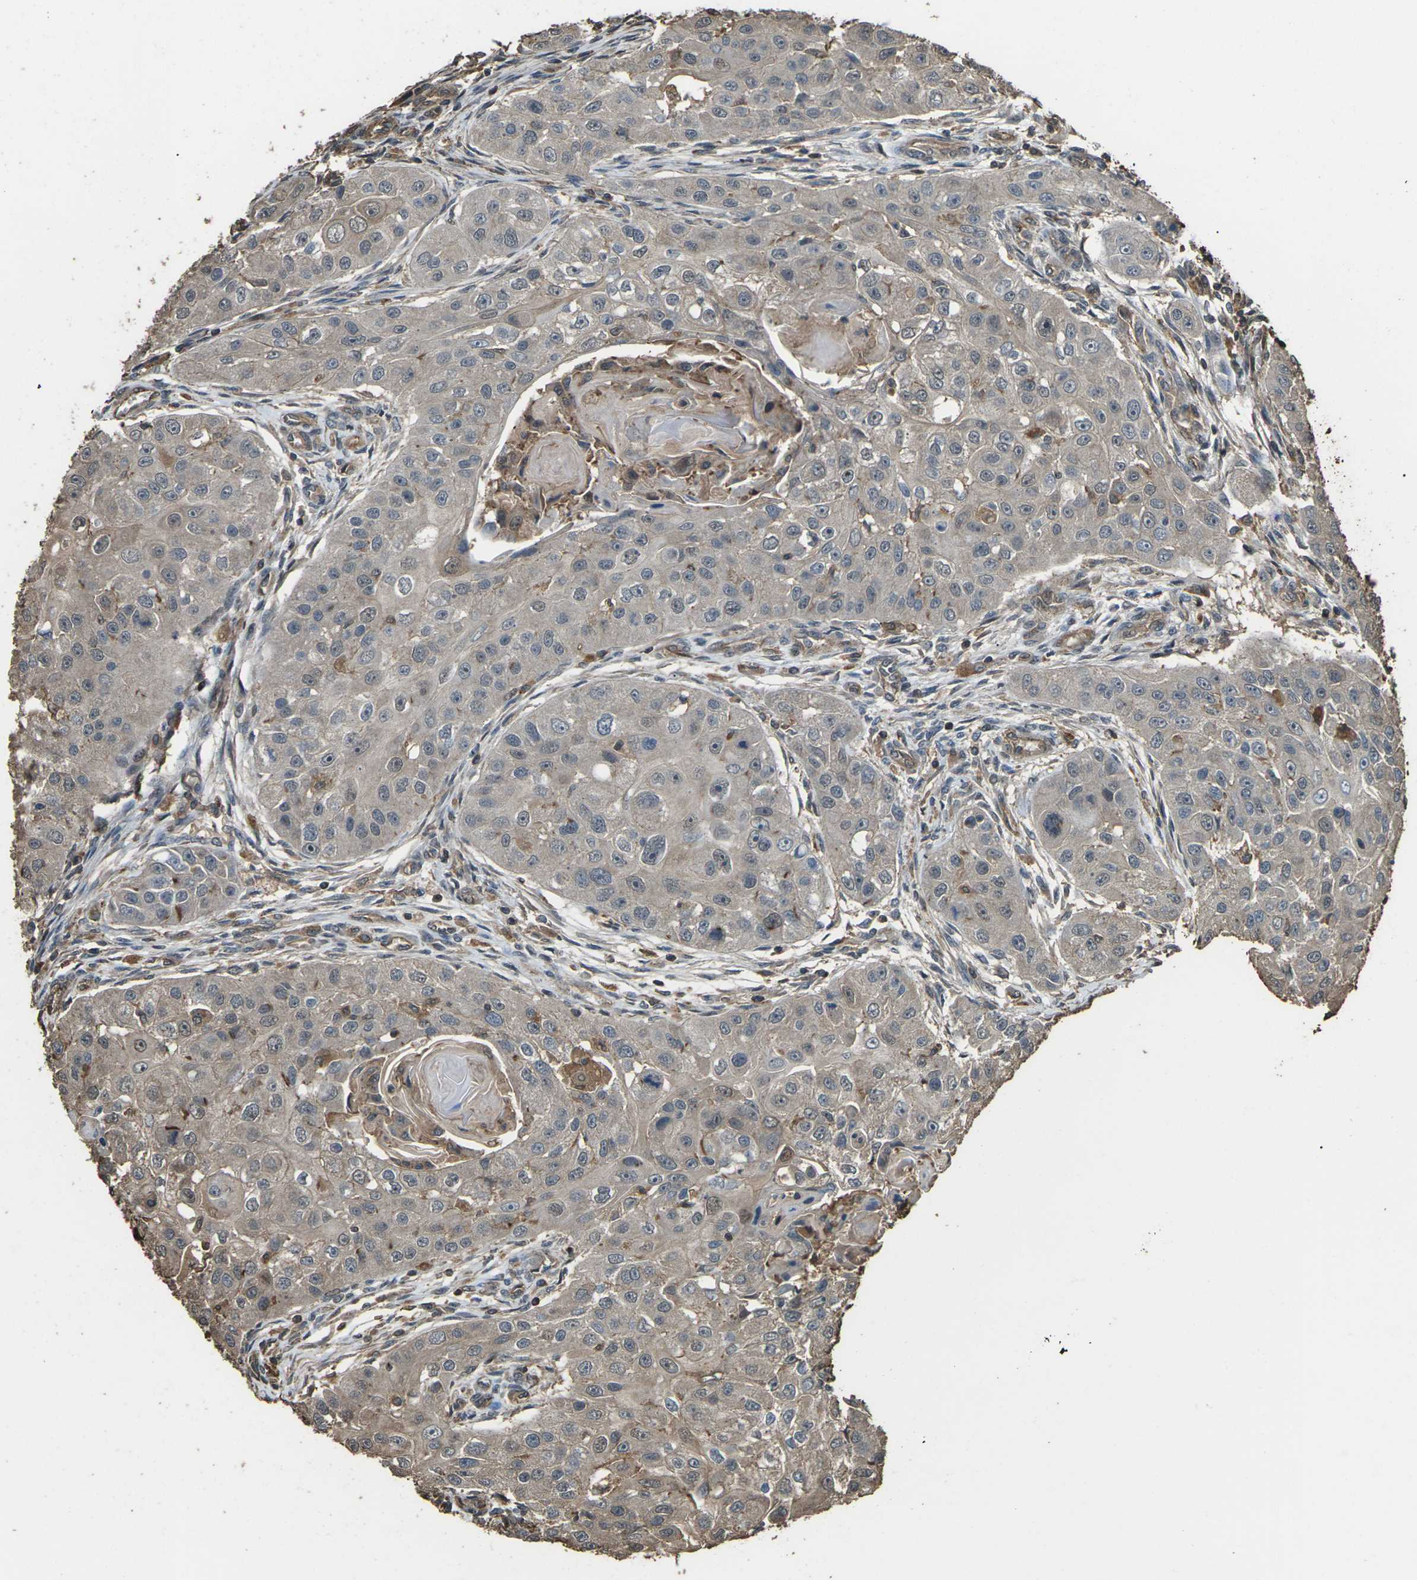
{"staining": {"intensity": "weak", "quantity": "<25%", "location": "cytoplasmic/membranous"}, "tissue": "head and neck cancer", "cell_type": "Tumor cells", "image_type": "cancer", "snomed": [{"axis": "morphology", "description": "Normal tissue, NOS"}, {"axis": "morphology", "description": "Squamous cell carcinoma, NOS"}, {"axis": "topography", "description": "Skeletal muscle"}, {"axis": "topography", "description": "Head-Neck"}], "caption": "A micrograph of head and neck cancer (squamous cell carcinoma) stained for a protein exhibits no brown staining in tumor cells.", "gene": "DHPS", "patient": {"sex": "male", "age": 51}}